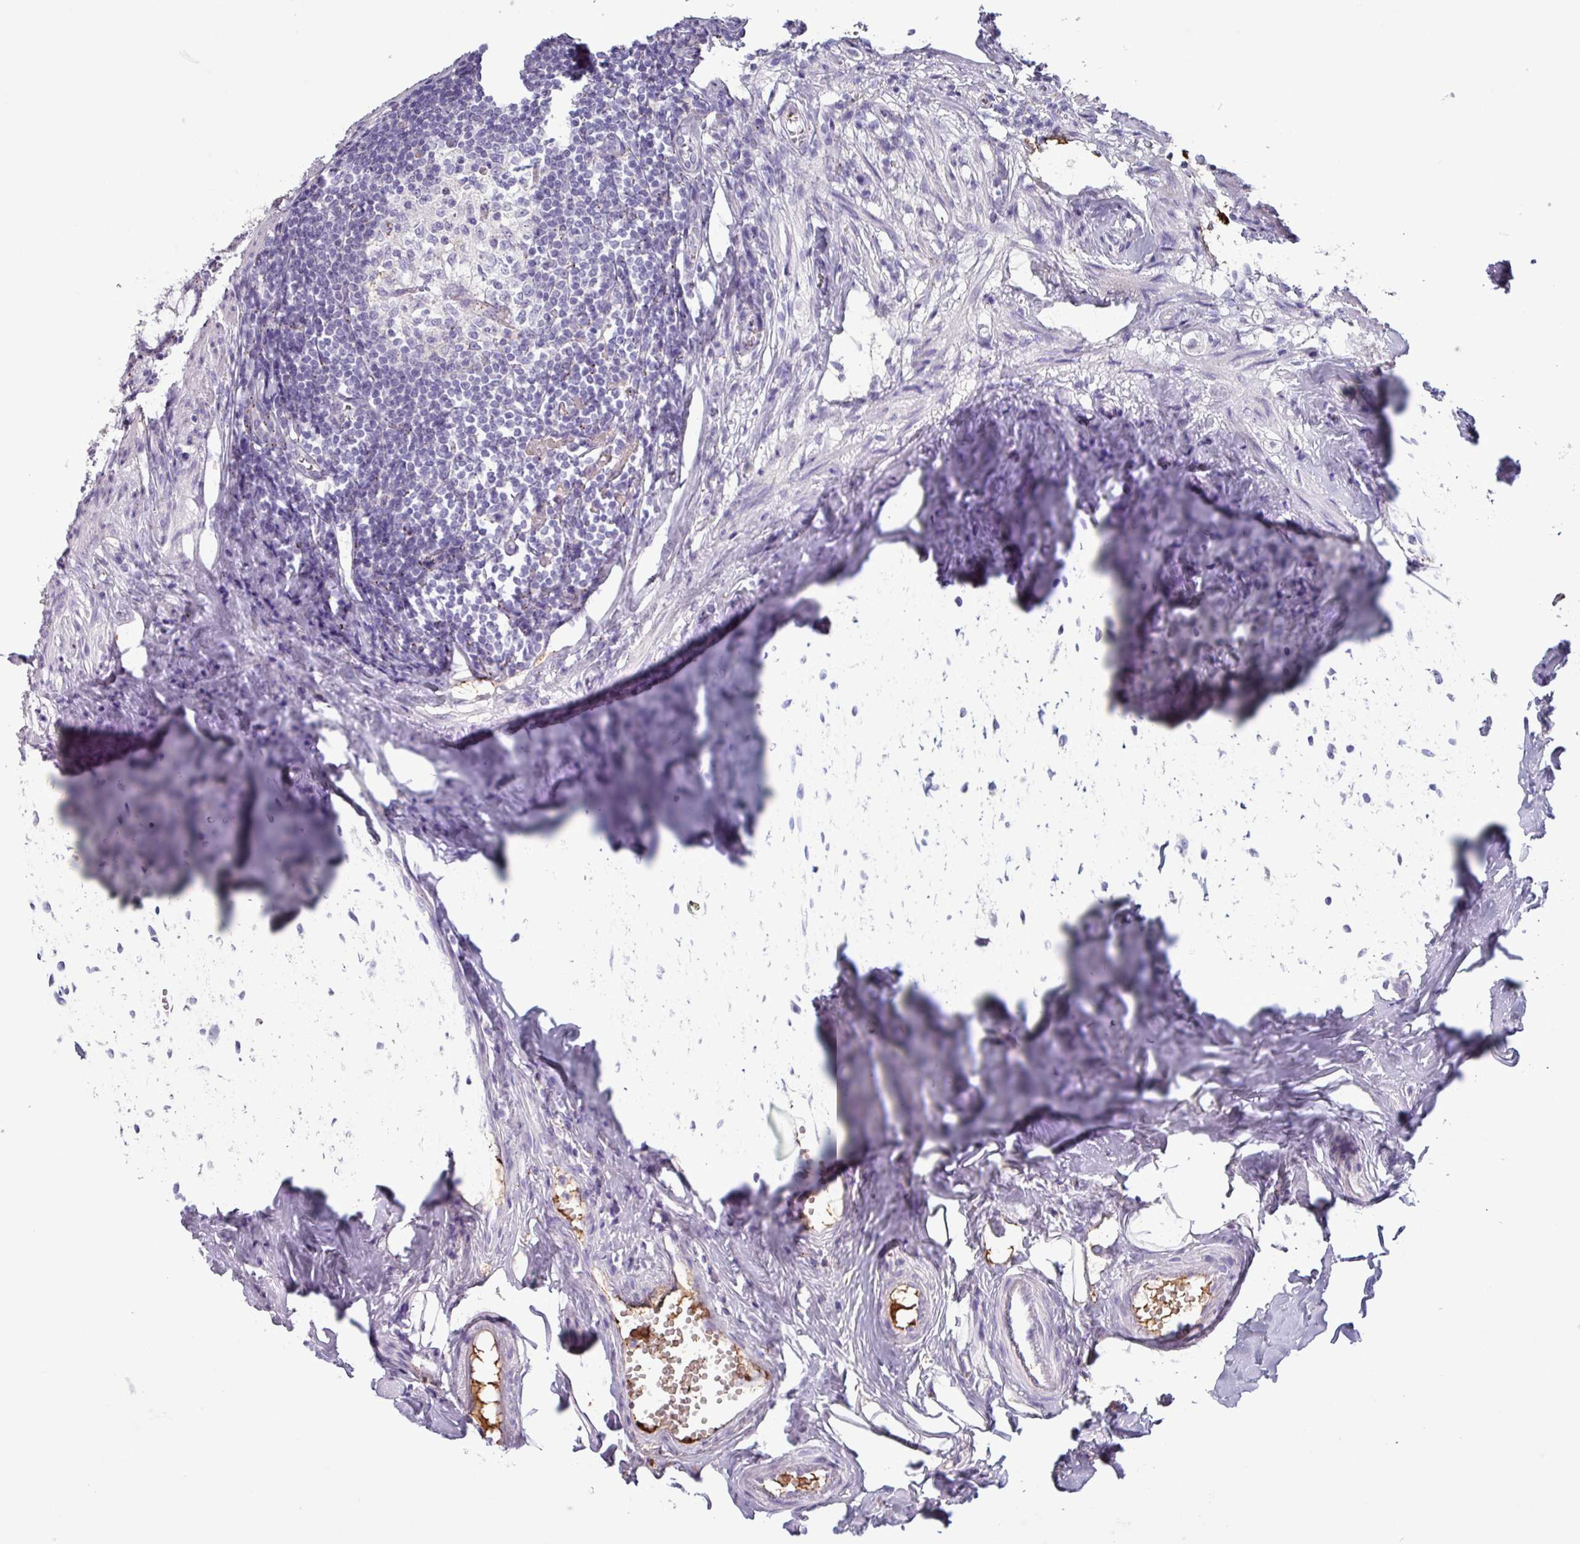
{"staining": {"intensity": "negative", "quantity": "none", "location": "none"}, "tissue": "appendix", "cell_type": "Glandular cells", "image_type": "normal", "snomed": [{"axis": "morphology", "description": "Normal tissue, NOS"}, {"axis": "topography", "description": "Appendix"}], "caption": "Immunohistochemistry (IHC) micrograph of unremarkable appendix: appendix stained with DAB (3,3'-diaminobenzidine) displays no significant protein staining in glandular cells. (DAB (3,3'-diaminobenzidine) IHC, high magnification).", "gene": "PLIN2", "patient": {"sex": "female", "age": 51}}